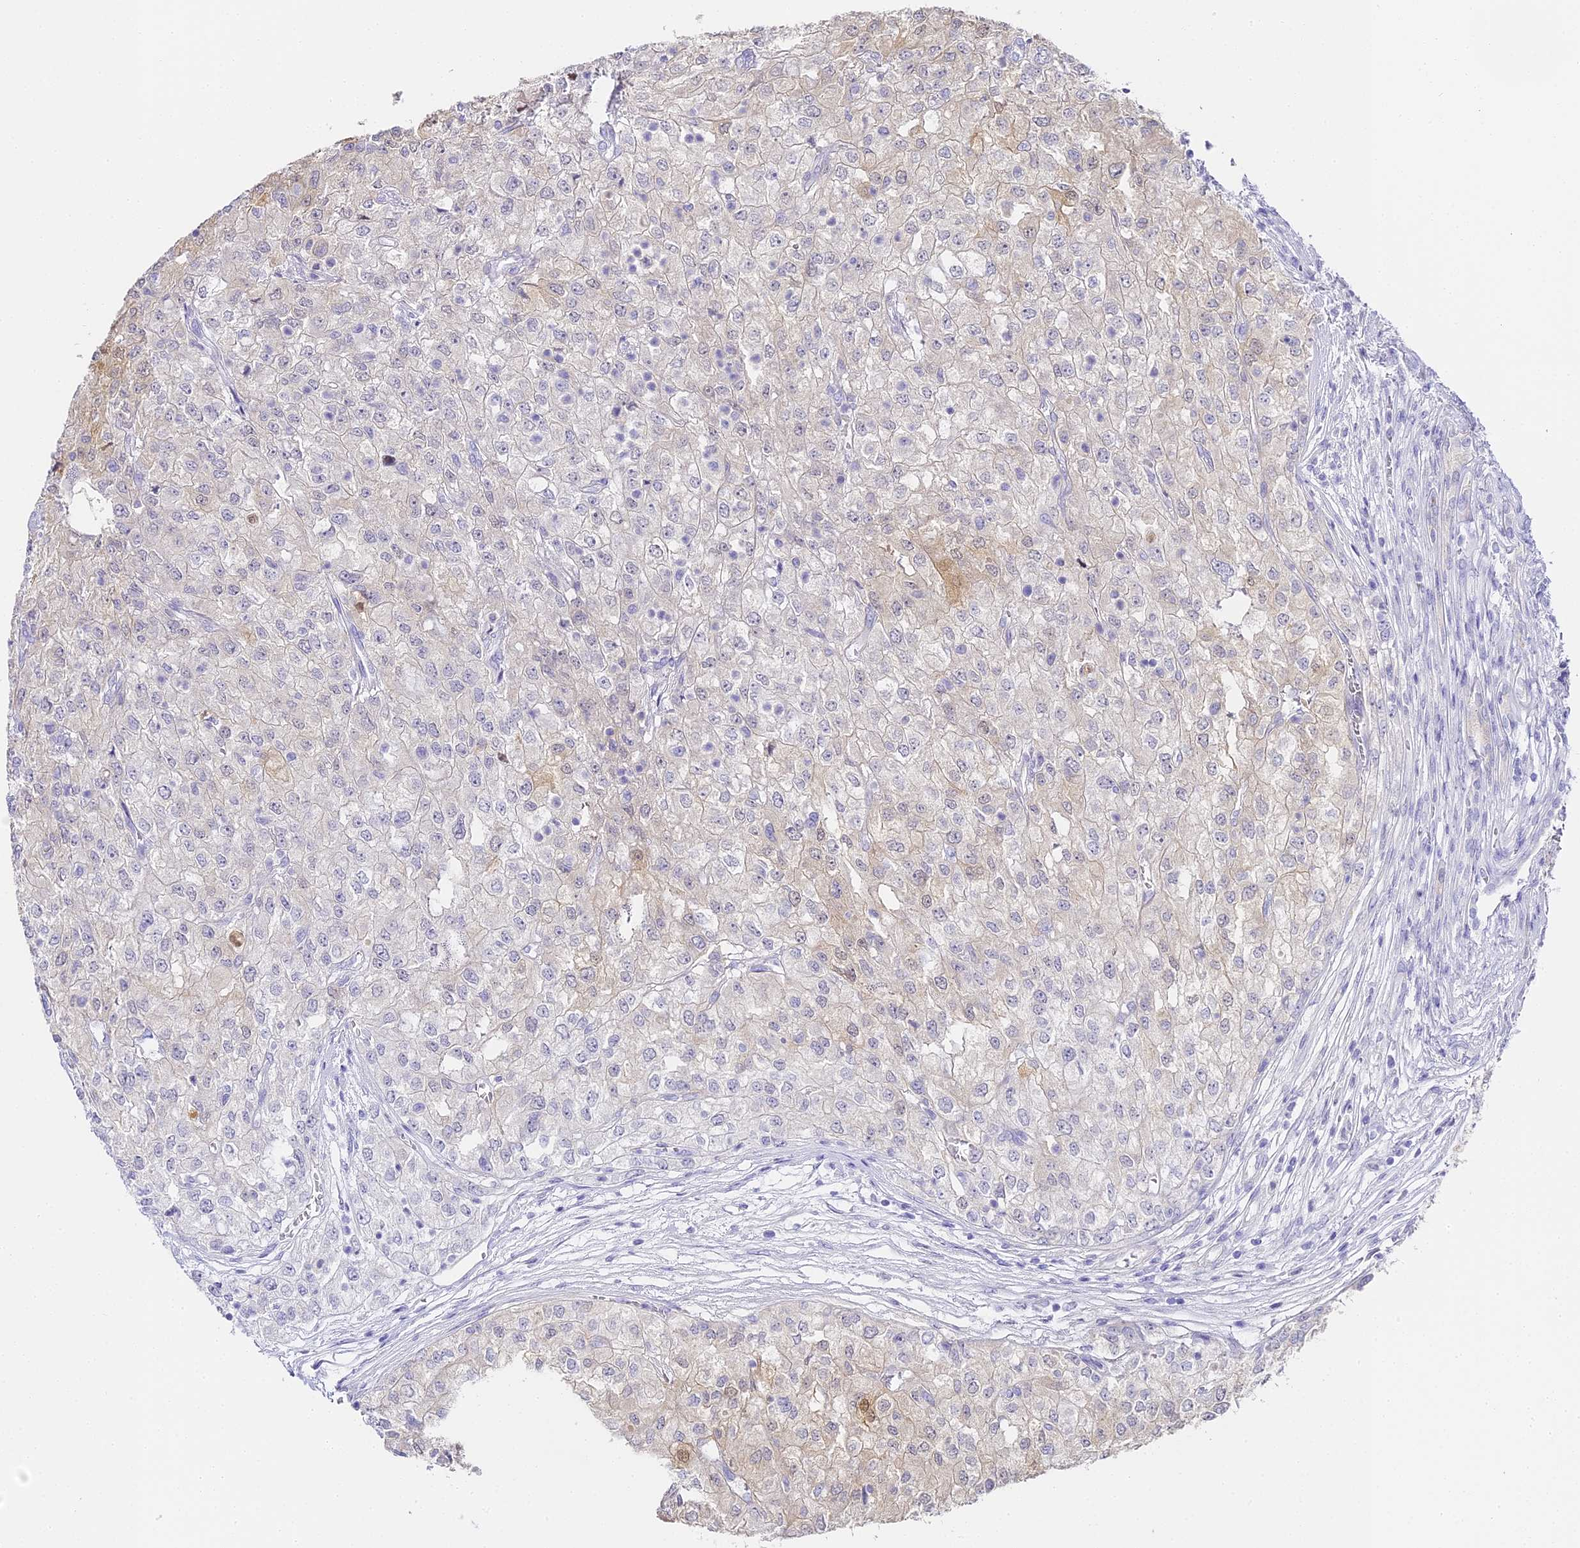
{"staining": {"intensity": "moderate", "quantity": "<25%", "location": "nuclear"}, "tissue": "renal cancer", "cell_type": "Tumor cells", "image_type": "cancer", "snomed": [{"axis": "morphology", "description": "Adenocarcinoma, NOS"}, {"axis": "topography", "description": "Kidney"}], "caption": "Protein analysis of renal cancer (adenocarcinoma) tissue shows moderate nuclear staining in approximately <25% of tumor cells. The staining was performed using DAB to visualize the protein expression in brown, while the nuclei were stained in blue with hematoxylin (Magnification: 20x).", "gene": "ABHD14A-ACY1", "patient": {"sex": "female", "age": 54}}